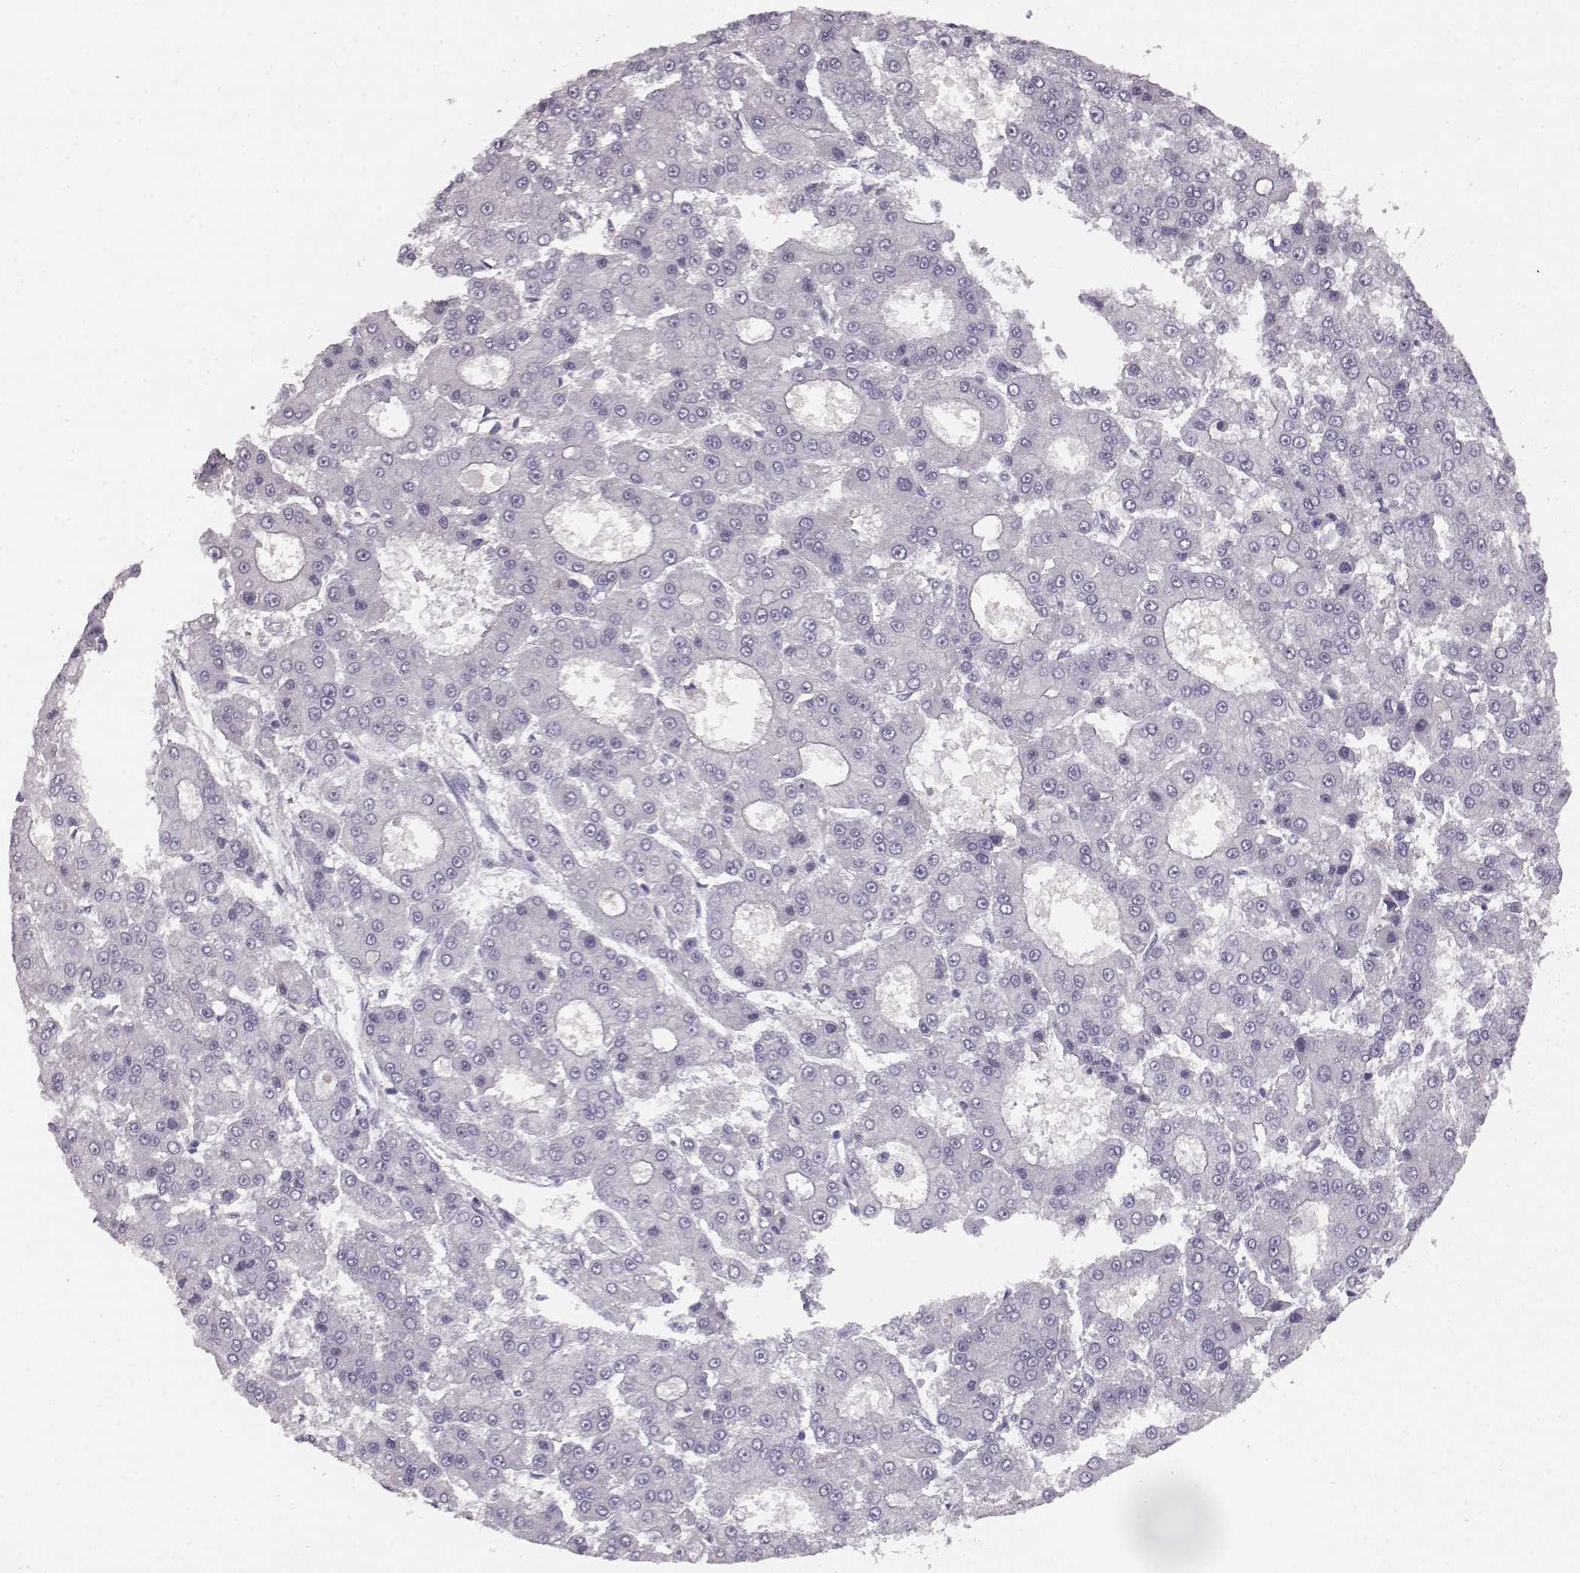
{"staining": {"intensity": "negative", "quantity": "none", "location": "none"}, "tissue": "liver cancer", "cell_type": "Tumor cells", "image_type": "cancer", "snomed": [{"axis": "morphology", "description": "Carcinoma, Hepatocellular, NOS"}, {"axis": "topography", "description": "Liver"}], "caption": "IHC of liver hepatocellular carcinoma reveals no positivity in tumor cells. The staining was performed using DAB (3,3'-diaminobenzidine) to visualize the protein expression in brown, while the nuclei were stained in blue with hematoxylin (Magnification: 20x).", "gene": "KIAA0319", "patient": {"sex": "male", "age": 70}}